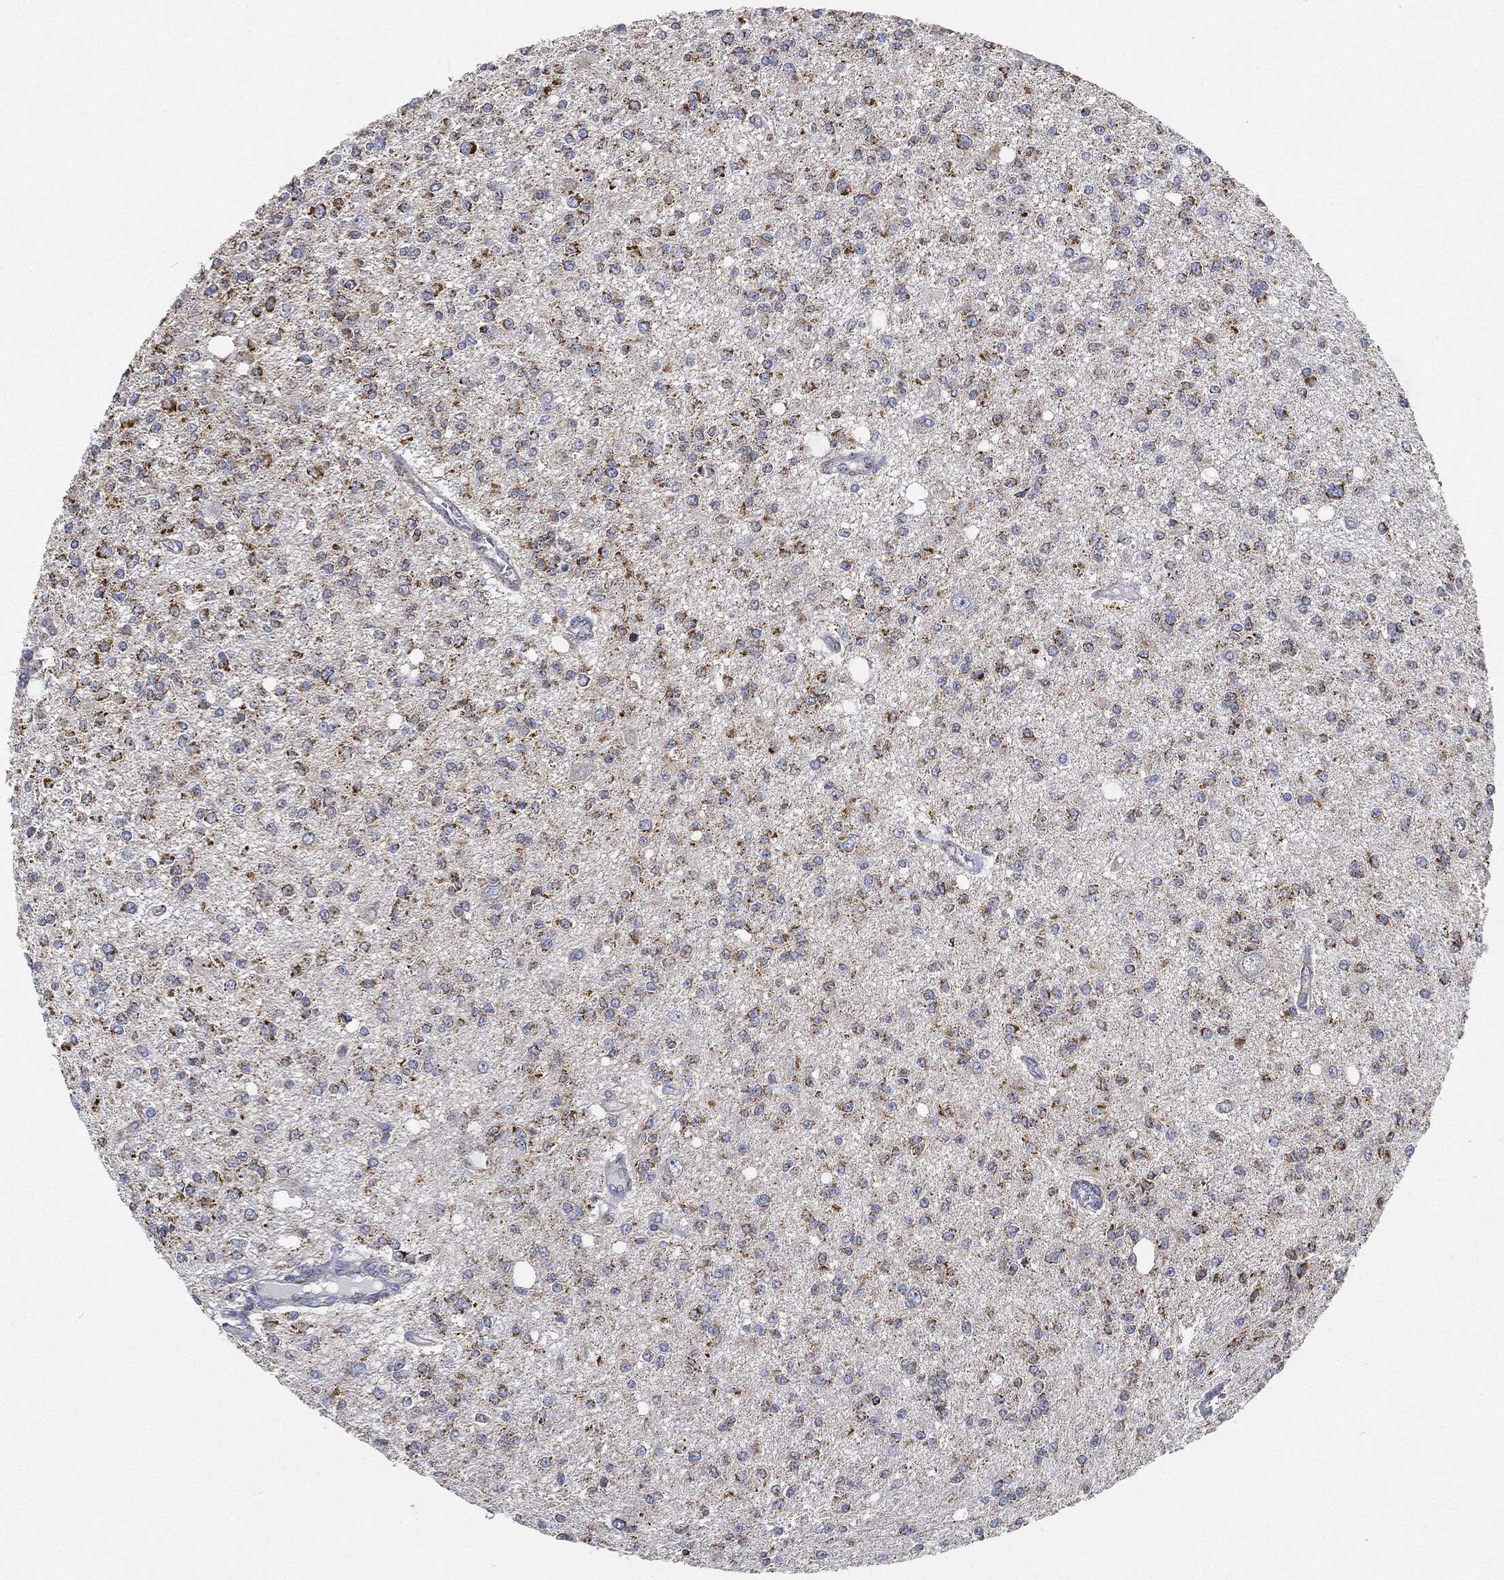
{"staining": {"intensity": "strong", "quantity": ">75%", "location": "cytoplasmic/membranous"}, "tissue": "glioma", "cell_type": "Tumor cells", "image_type": "cancer", "snomed": [{"axis": "morphology", "description": "Glioma, malignant, Low grade"}, {"axis": "topography", "description": "Brain"}], "caption": "Immunohistochemistry (DAB (3,3'-diaminobenzidine)) staining of glioma reveals strong cytoplasmic/membranous protein expression in approximately >75% of tumor cells.", "gene": "CAPN15", "patient": {"sex": "male", "age": 67}}